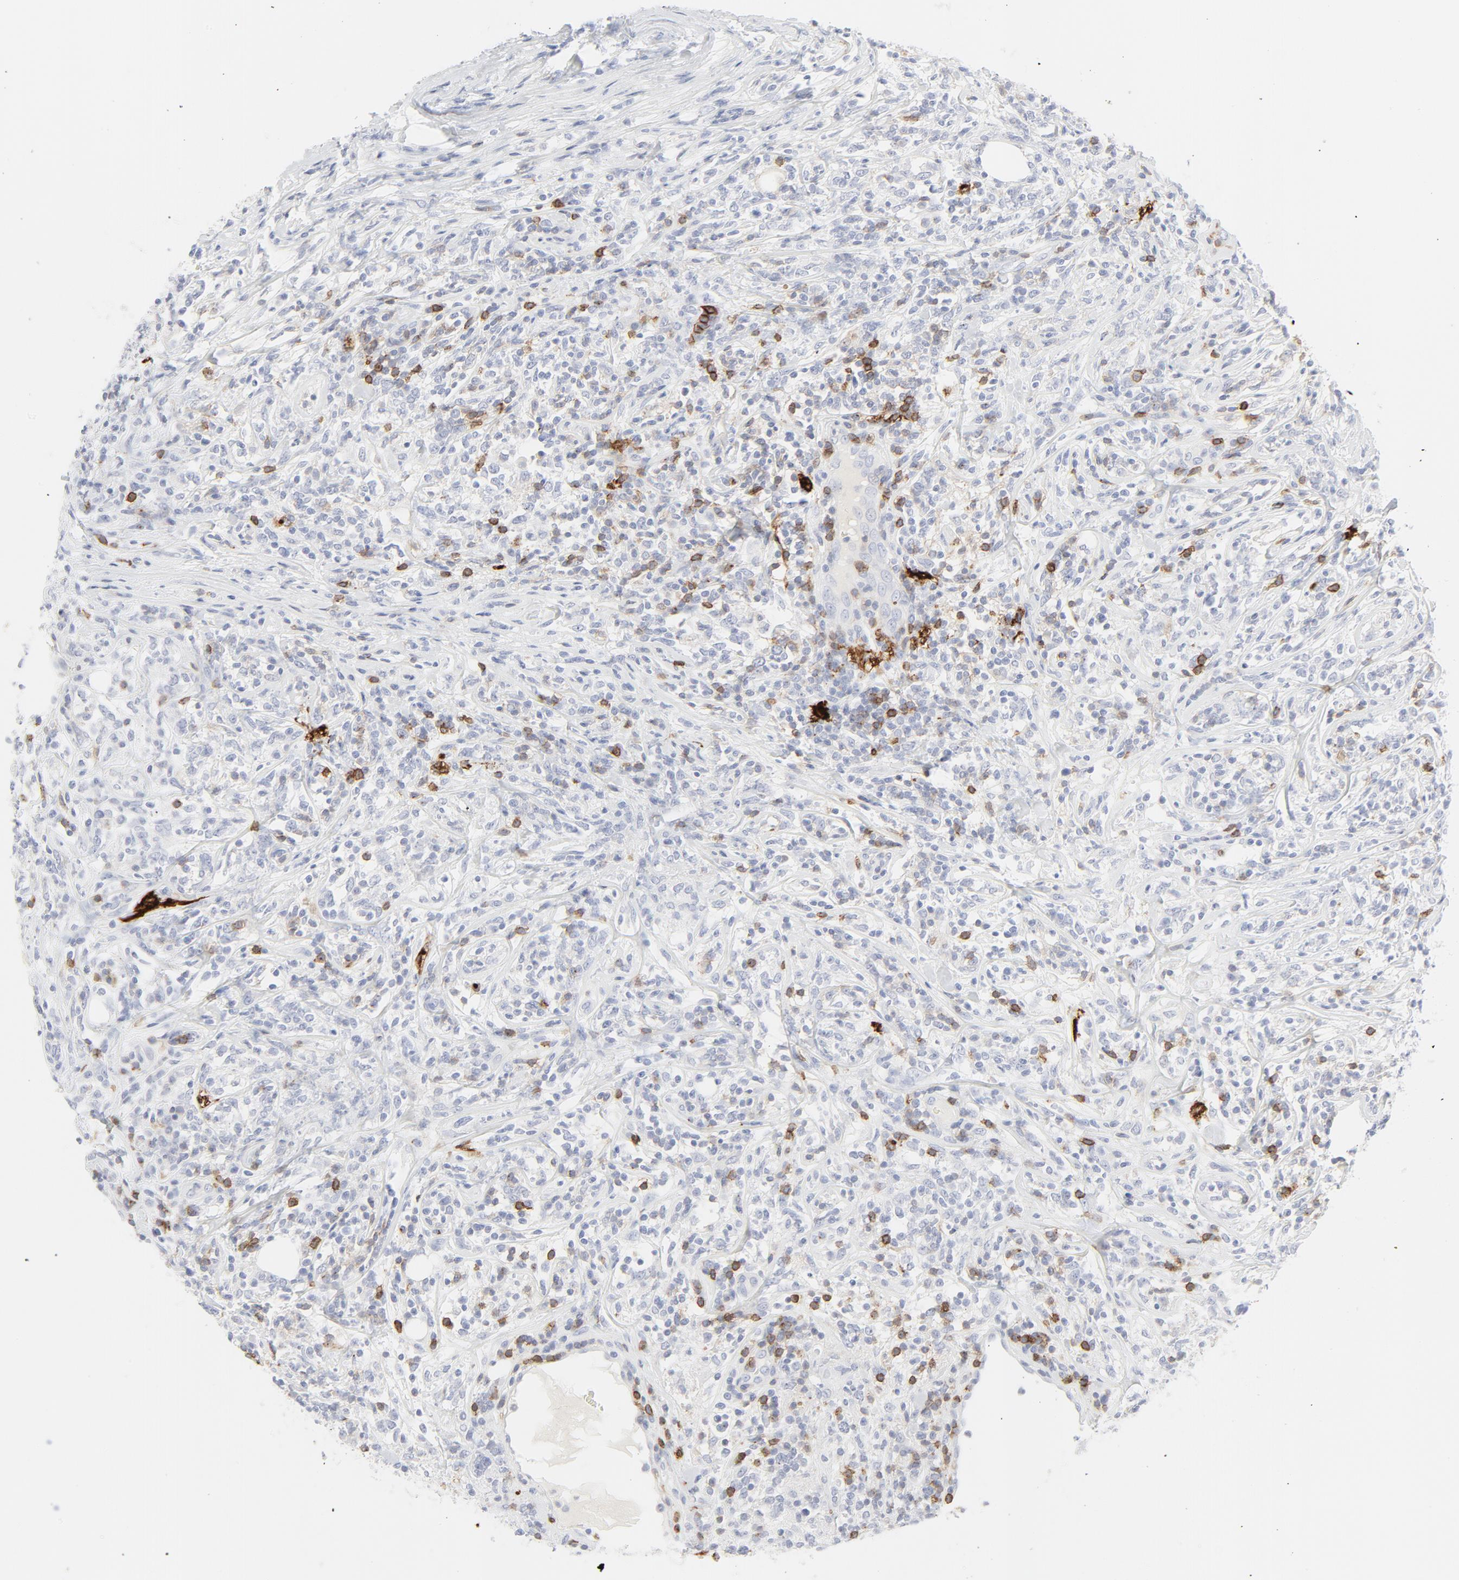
{"staining": {"intensity": "strong", "quantity": "25%-75%", "location": "cytoplasmic/membranous"}, "tissue": "lymphoma", "cell_type": "Tumor cells", "image_type": "cancer", "snomed": [{"axis": "morphology", "description": "Malignant lymphoma, non-Hodgkin's type, High grade"}, {"axis": "topography", "description": "Lymph node"}], "caption": "Tumor cells display high levels of strong cytoplasmic/membranous expression in about 25%-75% of cells in malignant lymphoma, non-Hodgkin's type (high-grade).", "gene": "CCR7", "patient": {"sex": "female", "age": 84}}